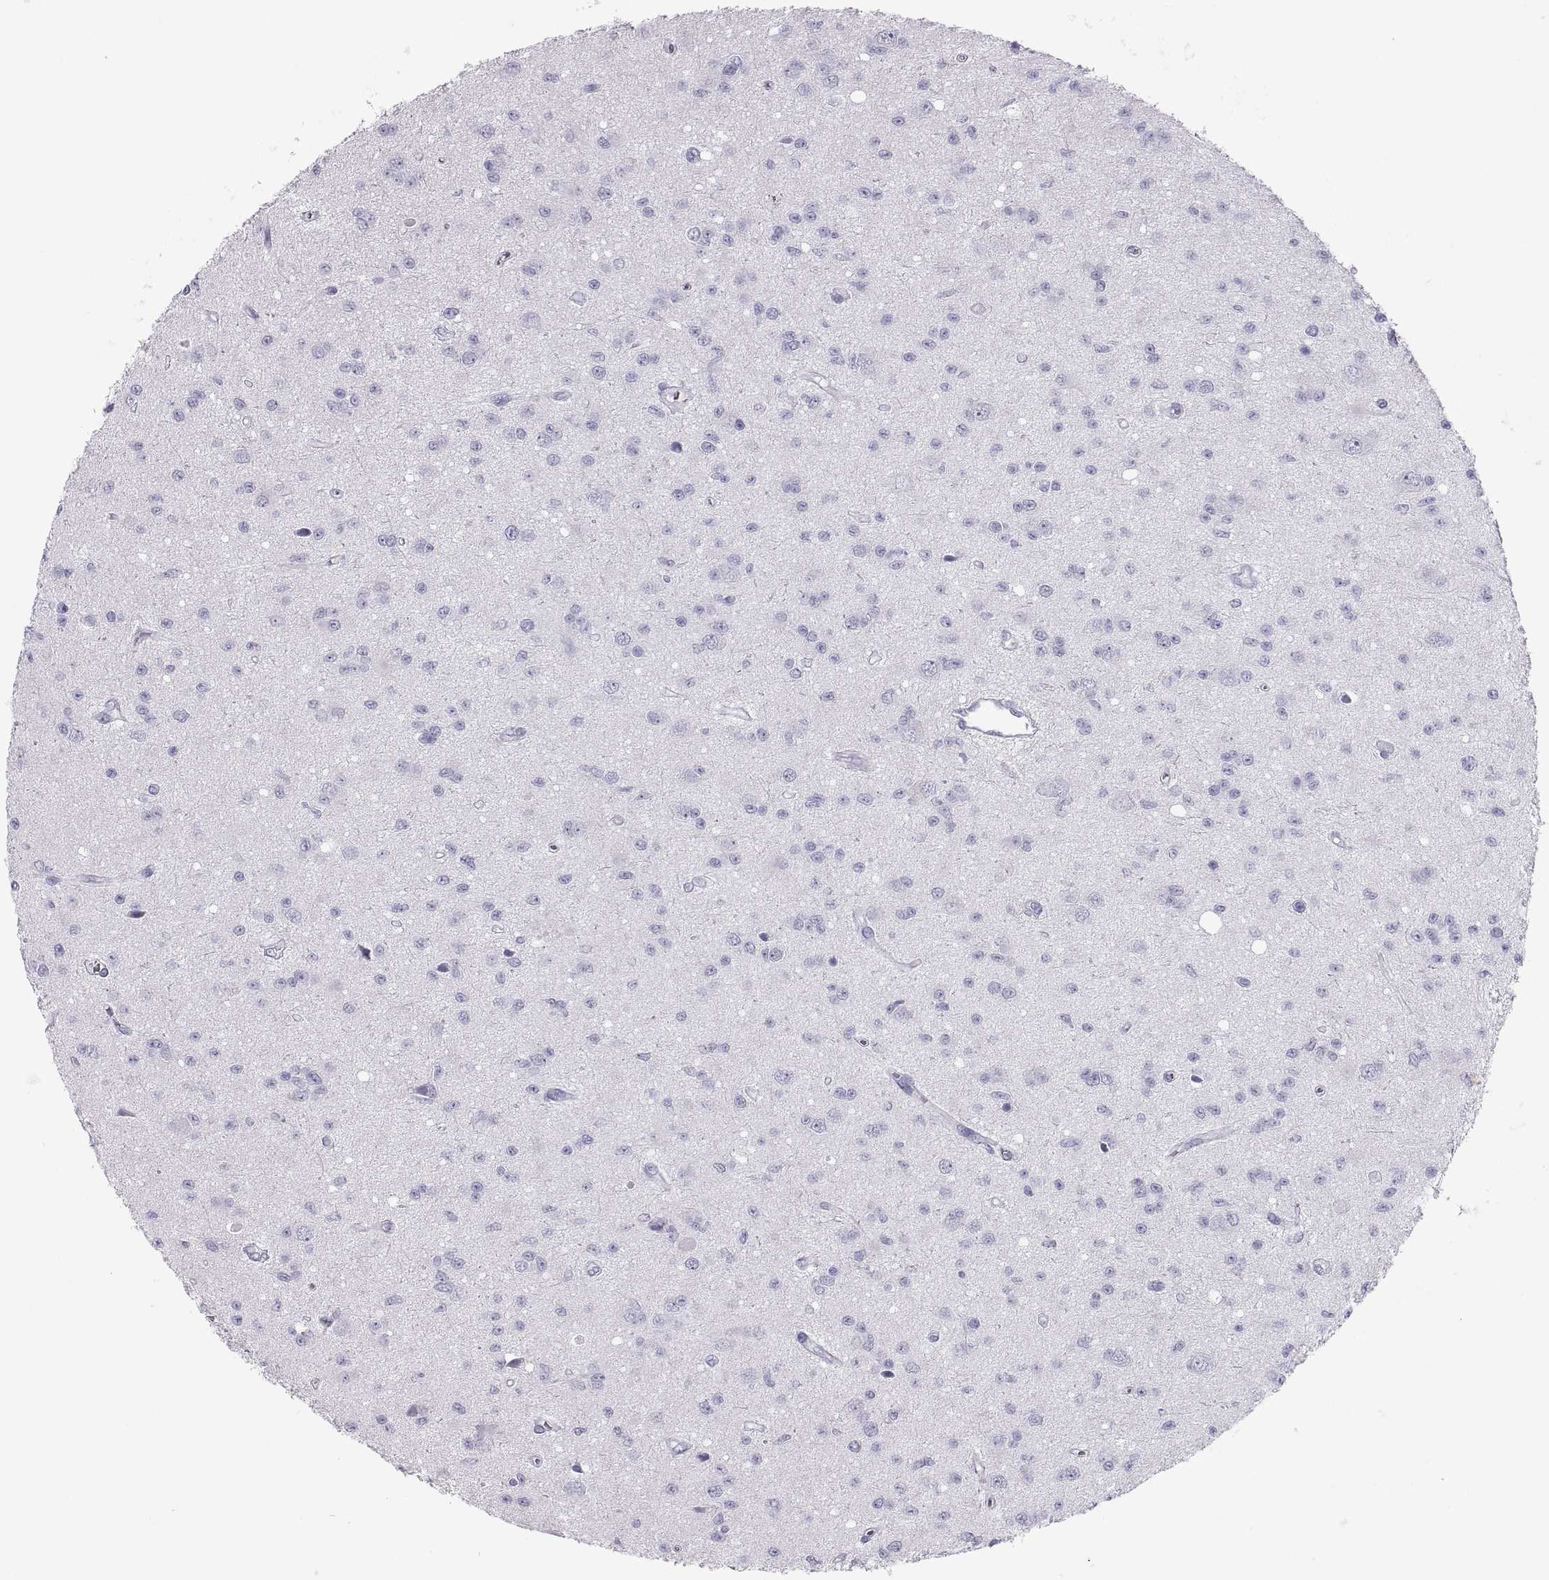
{"staining": {"intensity": "negative", "quantity": "none", "location": "none"}, "tissue": "glioma", "cell_type": "Tumor cells", "image_type": "cancer", "snomed": [{"axis": "morphology", "description": "Glioma, malignant, Low grade"}, {"axis": "topography", "description": "Brain"}], "caption": "Glioma was stained to show a protein in brown. There is no significant staining in tumor cells. Brightfield microscopy of IHC stained with DAB (3,3'-diaminobenzidine) (brown) and hematoxylin (blue), captured at high magnification.", "gene": "SEMG1", "patient": {"sex": "female", "age": 45}}